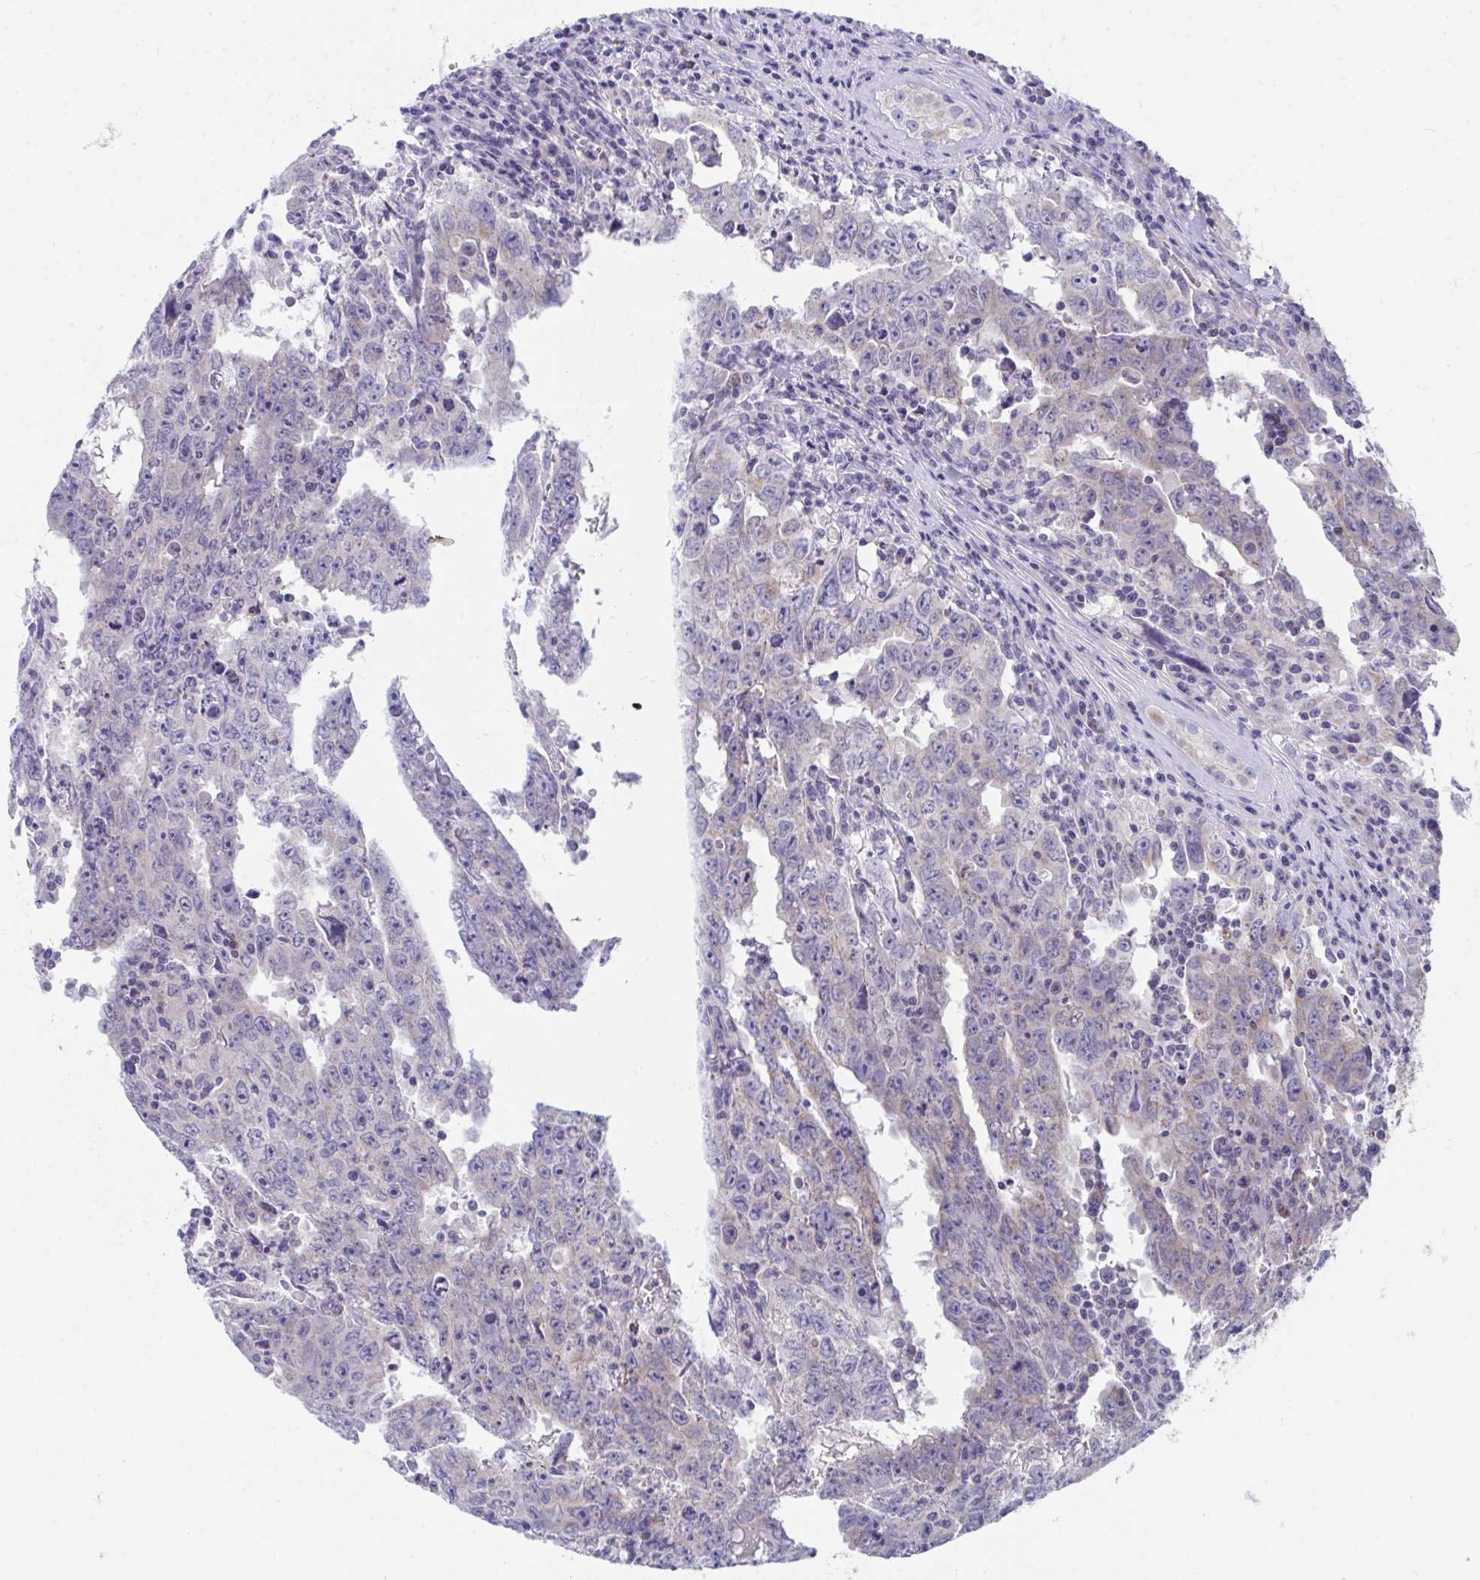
{"staining": {"intensity": "negative", "quantity": "none", "location": "none"}, "tissue": "testis cancer", "cell_type": "Tumor cells", "image_type": "cancer", "snomed": [{"axis": "morphology", "description": "Carcinoma, Embryonal, NOS"}, {"axis": "topography", "description": "Testis"}], "caption": "Tumor cells show no significant staining in testis cancer (embryonal carcinoma).", "gene": "FHIP1B", "patient": {"sex": "male", "age": 22}}